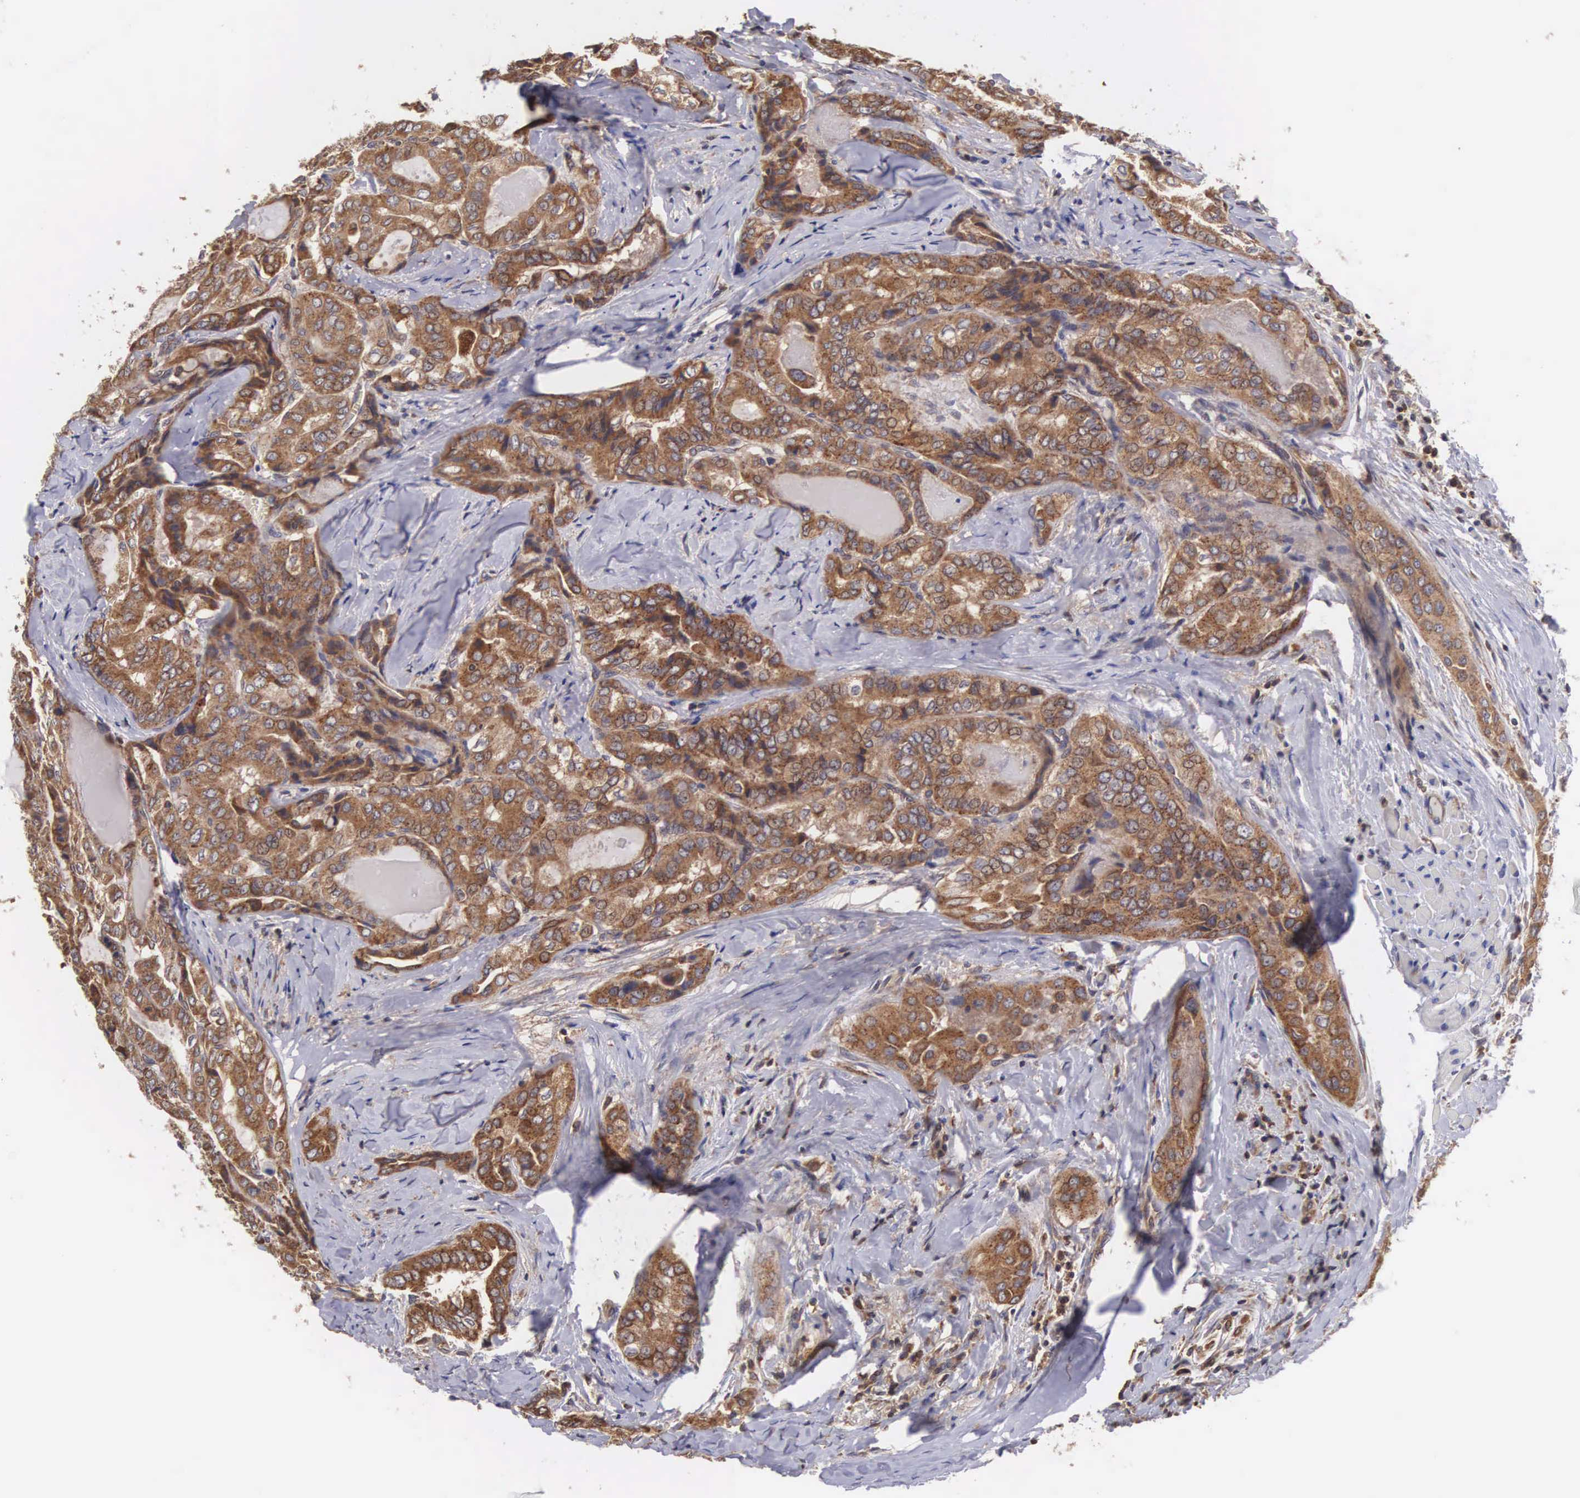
{"staining": {"intensity": "strong", "quantity": ">75%", "location": "cytoplasmic/membranous"}, "tissue": "thyroid cancer", "cell_type": "Tumor cells", "image_type": "cancer", "snomed": [{"axis": "morphology", "description": "Papillary adenocarcinoma, NOS"}, {"axis": "topography", "description": "Thyroid gland"}], "caption": "Immunohistochemical staining of human papillary adenocarcinoma (thyroid) demonstrates strong cytoplasmic/membranous protein positivity in about >75% of tumor cells.", "gene": "DHRS1", "patient": {"sex": "female", "age": 71}}